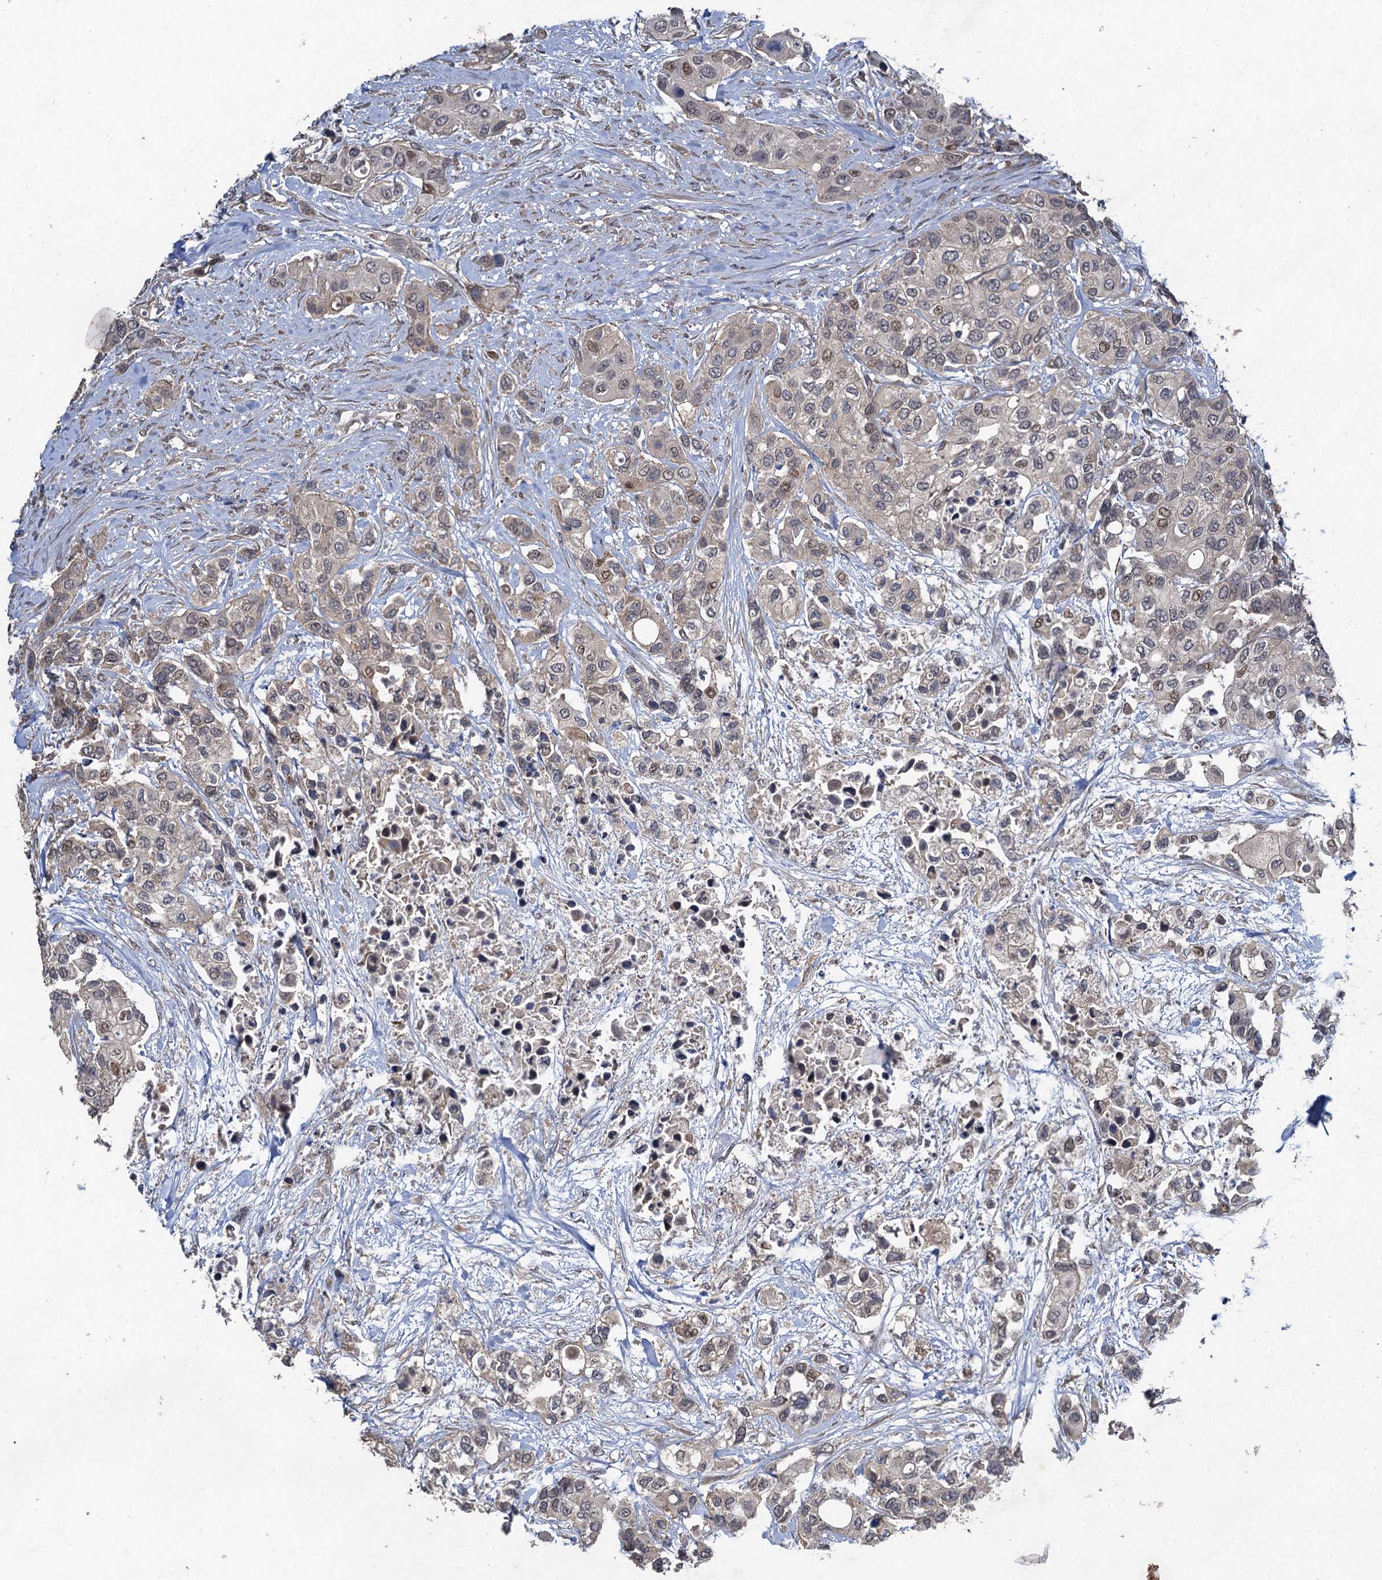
{"staining": {"intensity": "moderate", "quantity": "<25%", "location": "nuclear"}, "tissue": "urothelial cancer", "cell_type": "Tumor cells", "image_type": "cancer", "snomed": [{"axis": "morphology", "description": "Normal tissue, NOS"}, {"axis": "morphology", "description": "Urothelial carcinoma, High grade"}, {"axis": "topography", "description": "Vascular tissue"}, {"axis": "topography", "description": "Urinary bladder"}], "caption": "The immunohistochemical stain labels moderate nuclear positivity in tumor cells of urothelial cancer tissue. (IHC, brightfield microscopy, high magnification).", "gene": "NUDT22", "patient": {"sex": "female", "age": 56}}